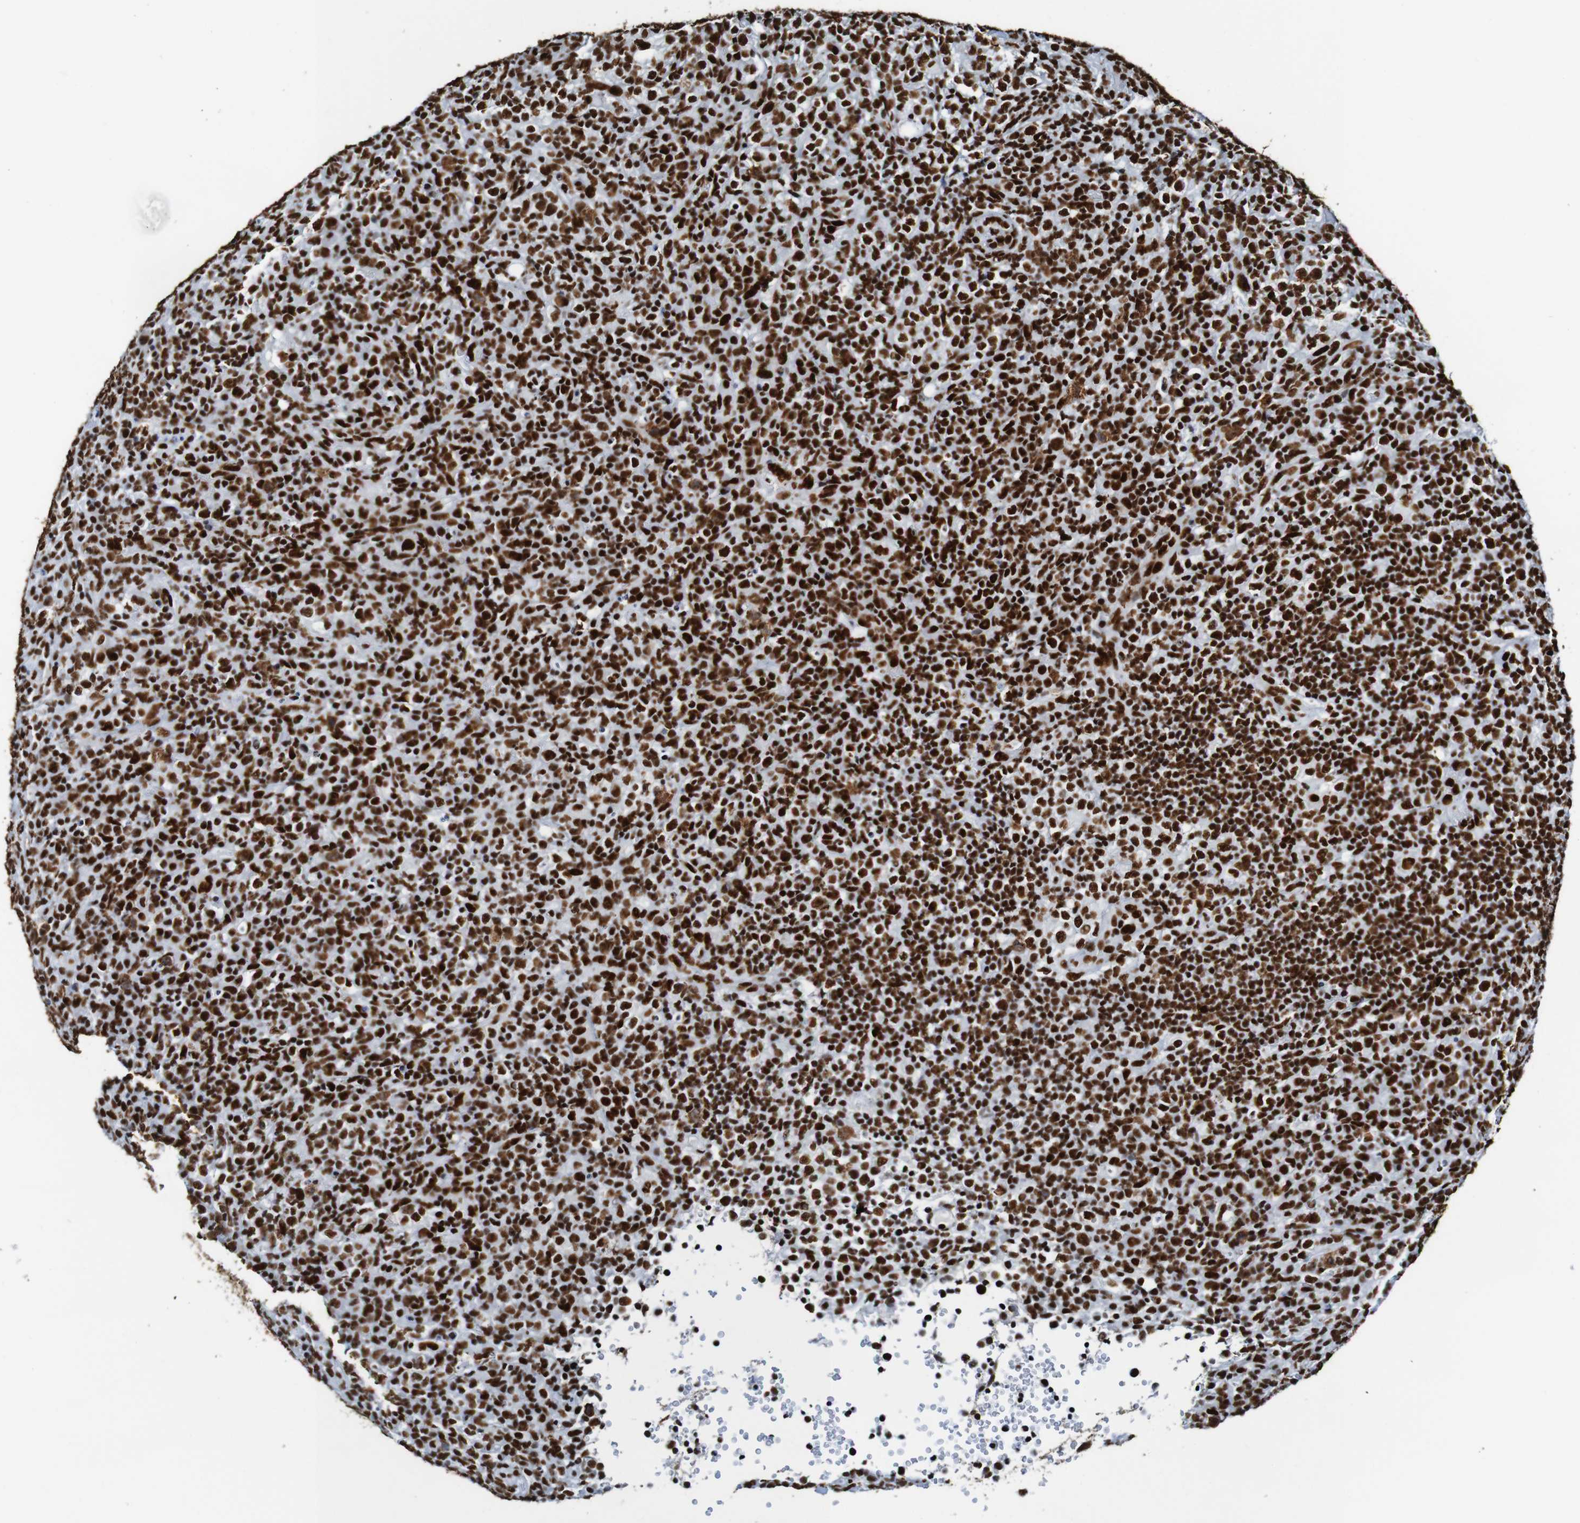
{"staining": {"intensity": "strong", "quantity": ">75%", "location": "nuclear"}, "tissue": "lymphoma", "cell_type": "Tumor cells", "image_type": "cancer", "snomed": [{"axis": "morphology", "description": "Malignant lymphoma, non-Hodgkin's type, High grade"}, {"axis": "topography", "description": "Lymph node"}], "caption": "IHC photomicrograph of neoplastic tissue: lymphoma stained using immunohistochemistry reveals high levels of strong protein expression localized specifically in the nuclear of tumor cells, appearing as a nuclear brown color.", "gene": "SRSF3", "patient": {"sex": "female", "age": 76}}